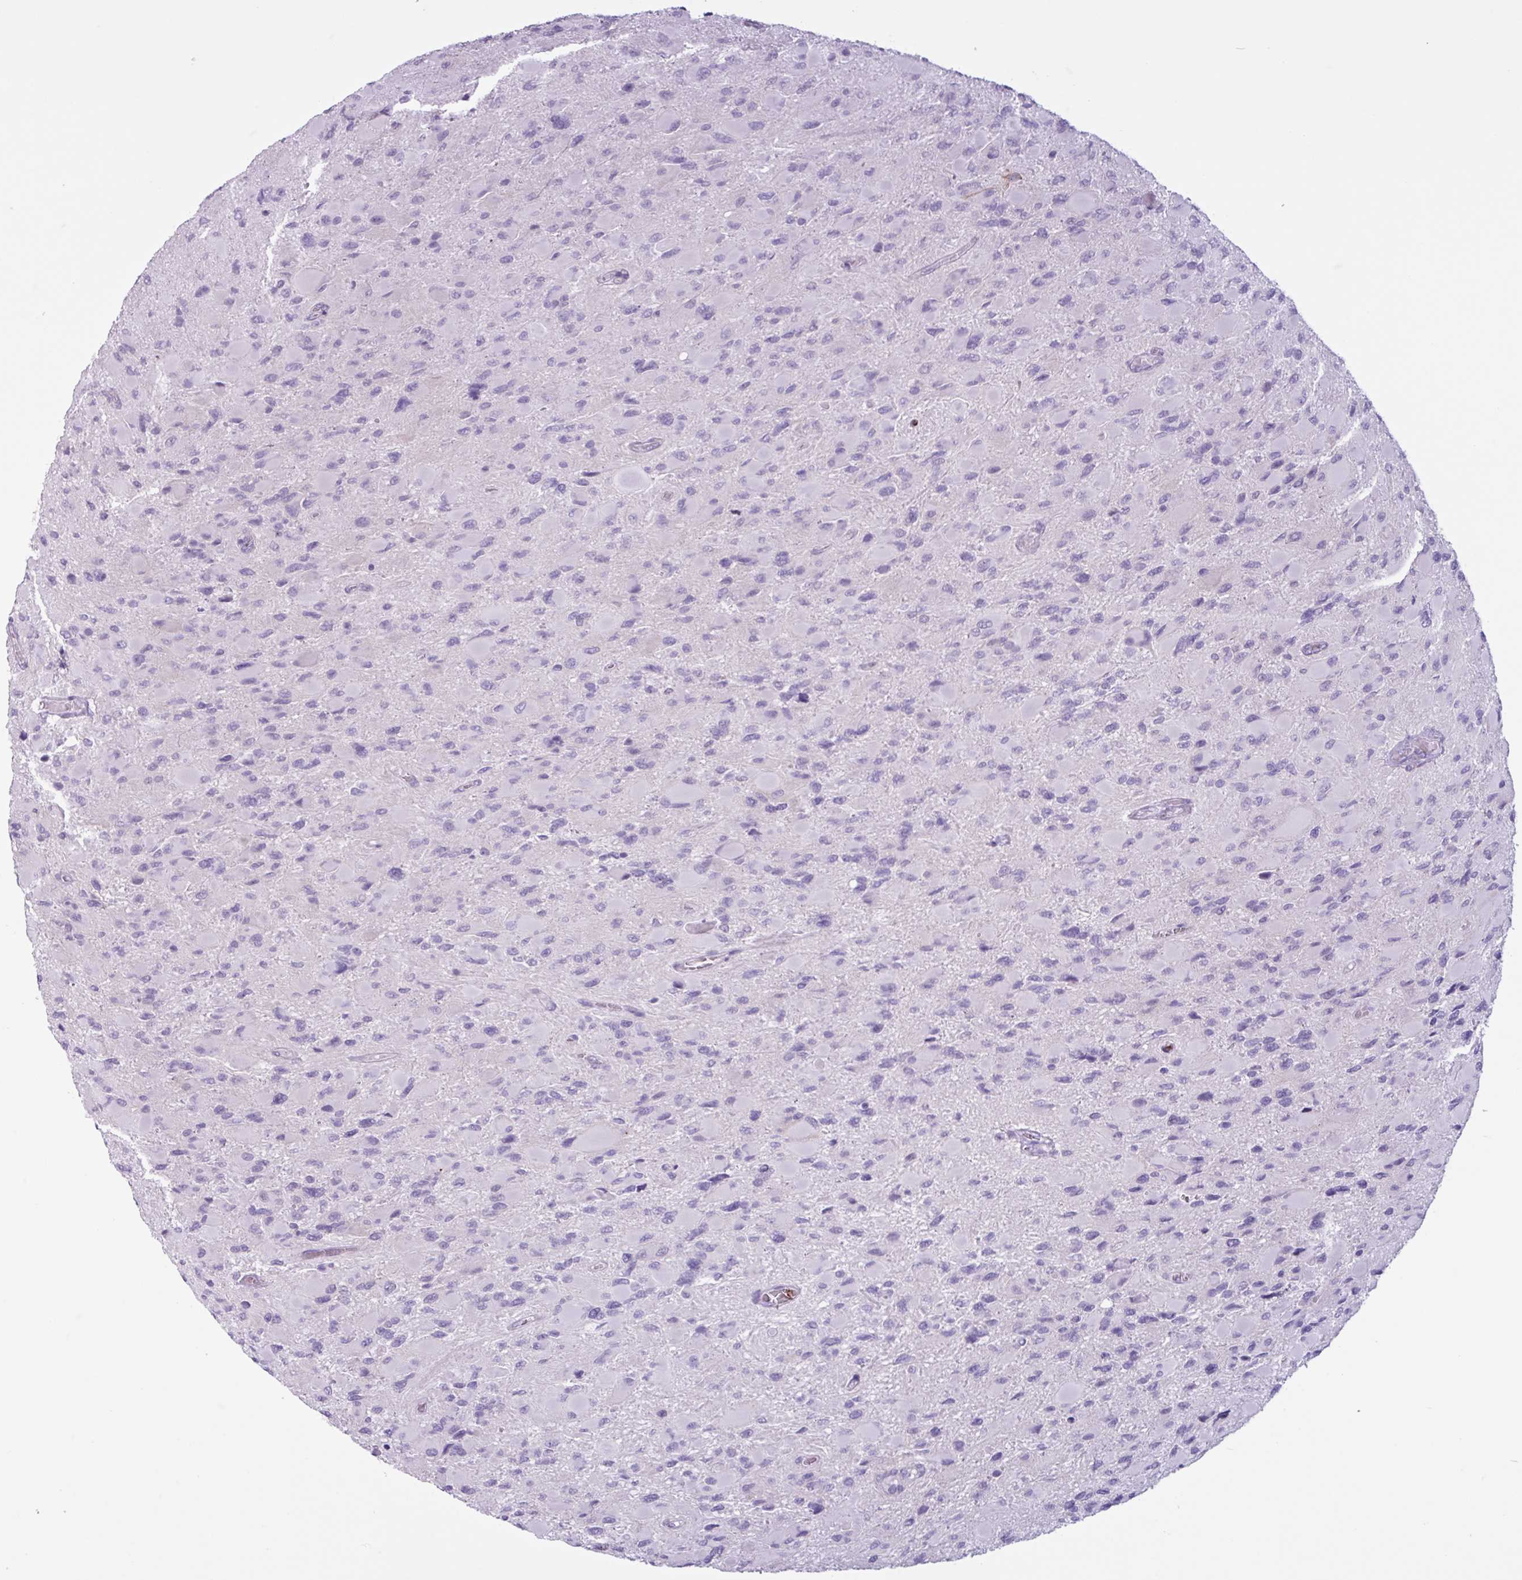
{"staining": {"intensity": "negative", "quantity": "none", "location": "none"}, "tissue": "glioma", "cell_type": "Tumor cells", "image_type": "cancer", "snomed": [{"axis": "morphology", "description": "Glioma, malignant, High grade"}, {"axis": "topography", "description": "Cerebral cortex"}], "caption": "The histopathology image shows no staining of tumor cells in glioma. (DAB immunohistochemistry (IHC), high magnification).", "gene": "TMEM178A", "patient": {"sex": "female", "age": 36}}